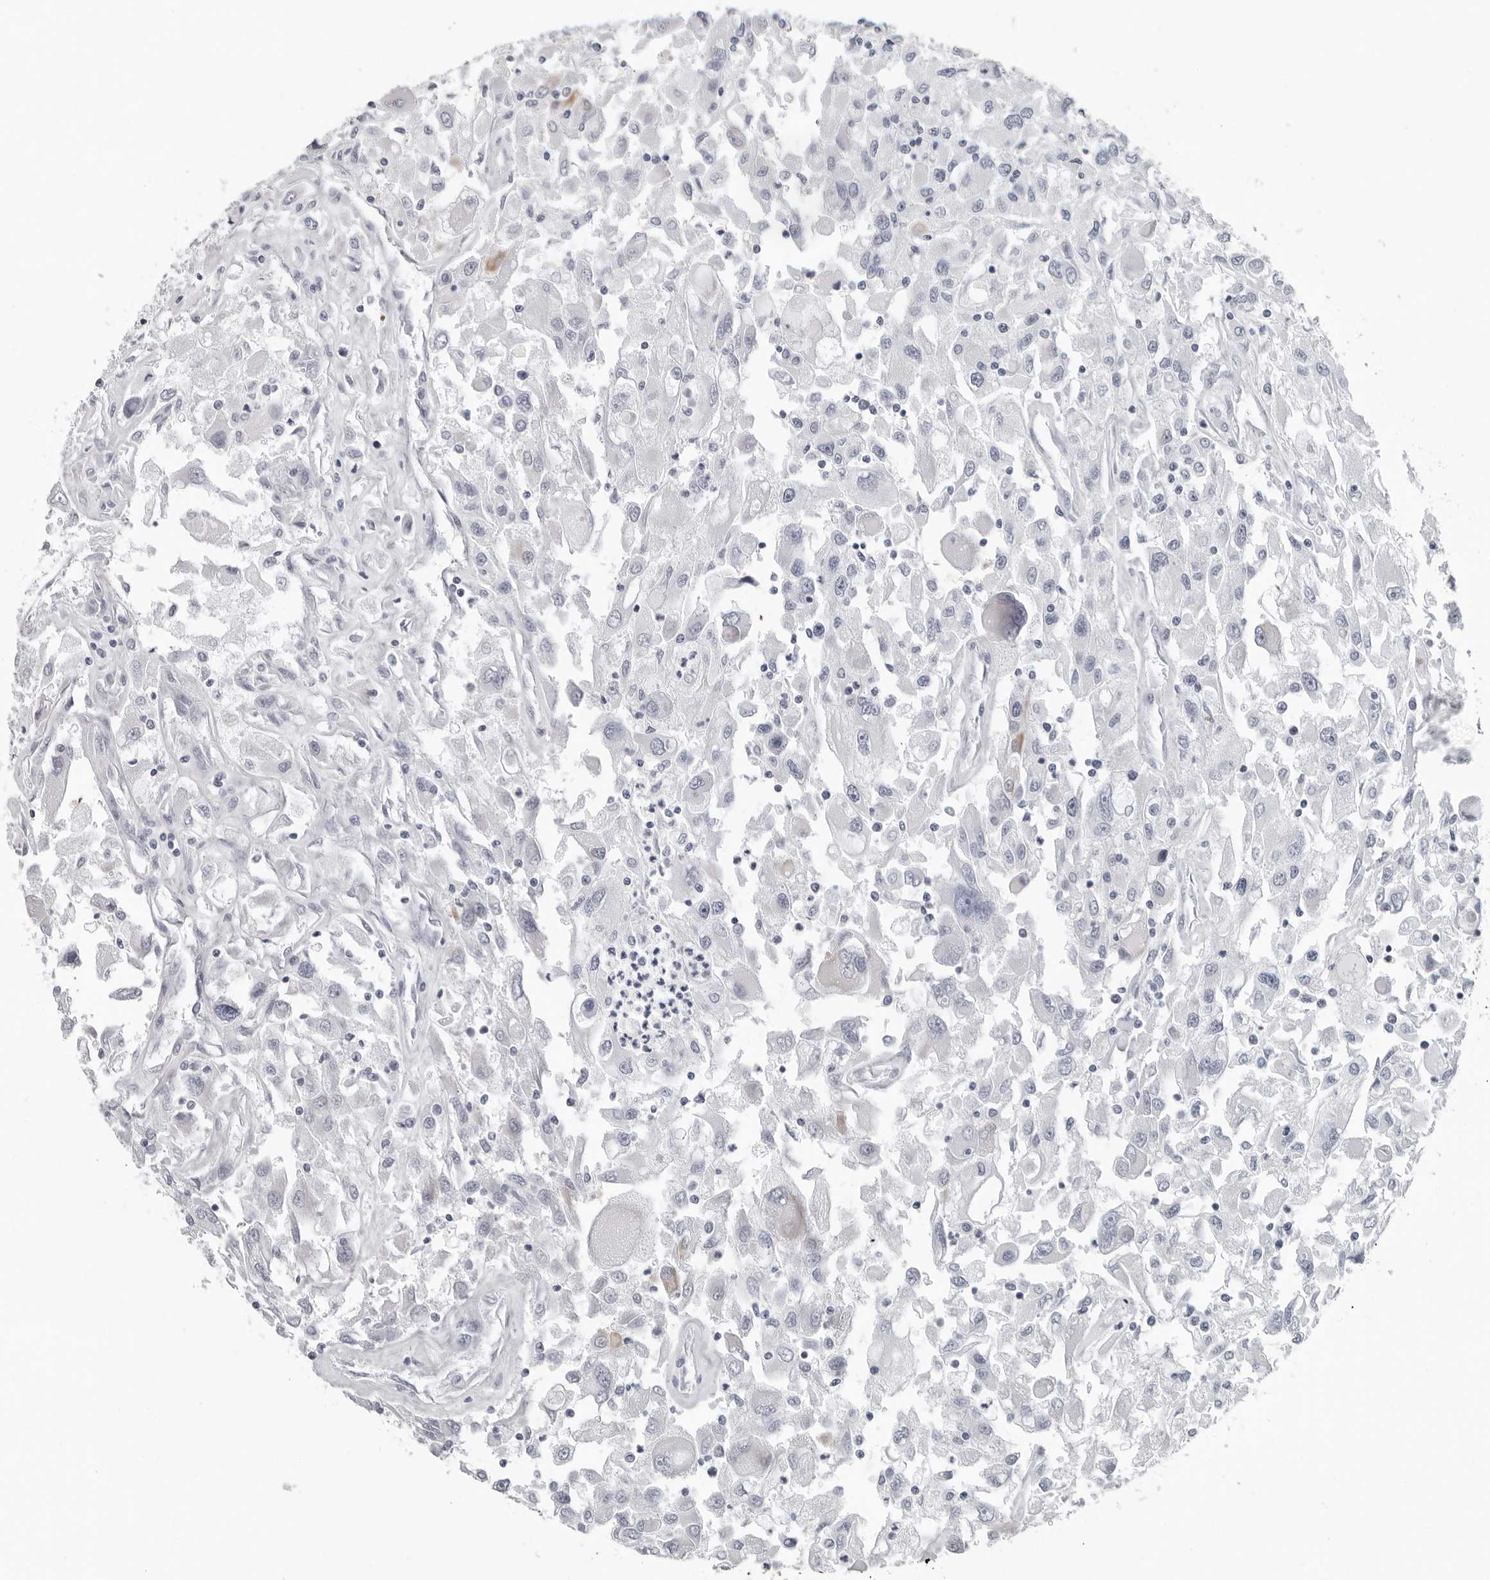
{"staining": {"intensity": "negative", "quantity": "none", "location": "none"}, "tissue": "renal cancer", "cell_type": "Tumor cells", "image_type": "cancer", "snomed": [{"axis": "morphology", "description": "Adenocarcinoma, NOS"}, {"axis": "topography", "description": "Kidney"}], "caption": "Immunohistochemistry (IHC) image of neoplastic tissue: renal cancer (adenocarcinoma) stained with DAB shows no significant protein expression in tumor cells.", "gene": "CCDC28B", "patient": {"sex": "female", "age": 52}}